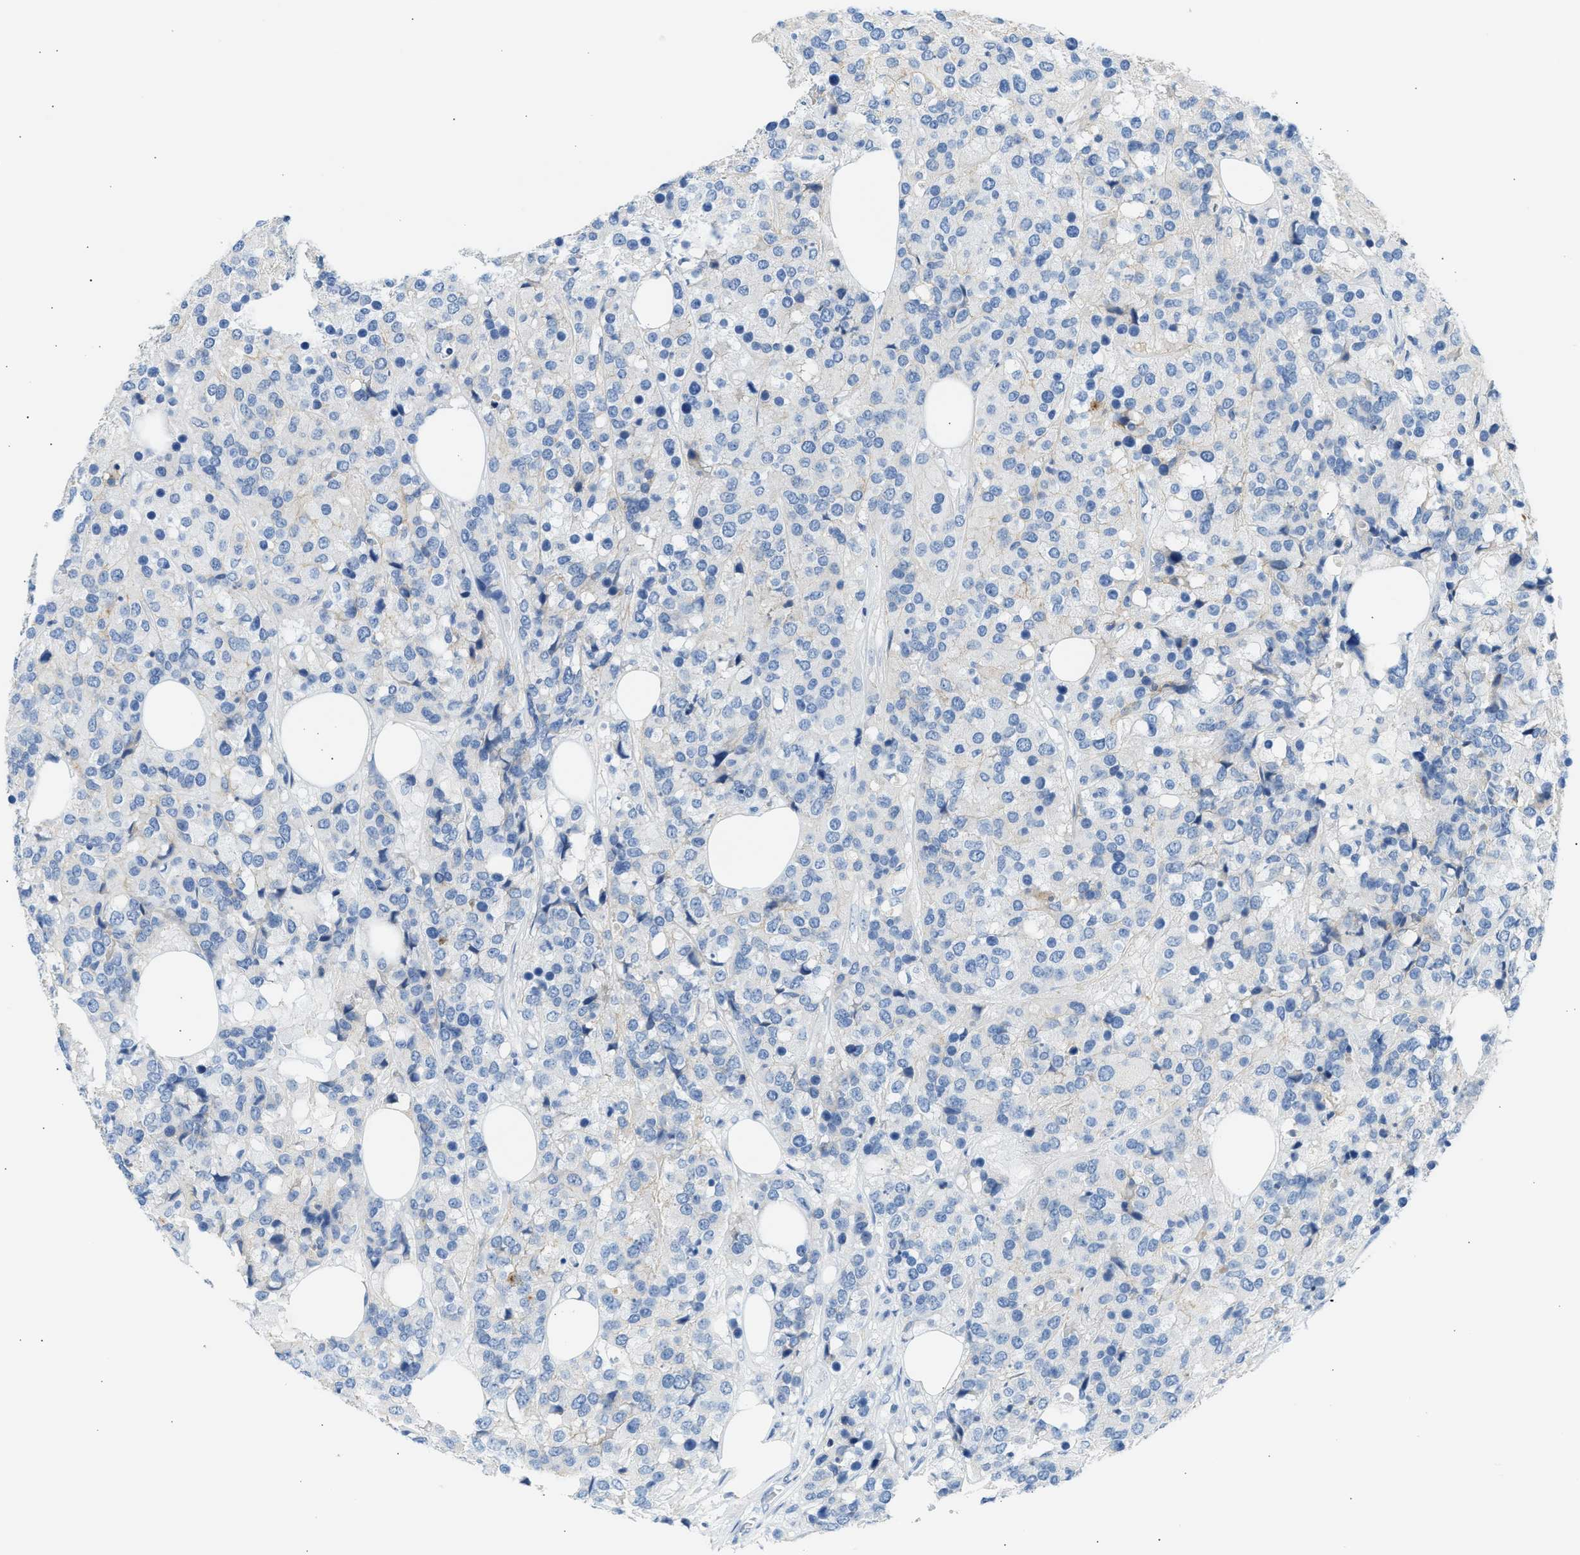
{"staining": {"intensity": "negative", "quantity": "none", "location": "none"}, "tissue": "breast cancer", "cell_type": "Tumor cells", "image_type": "cancer", "snomed": [{"axis": "morphology", "description": "Lobular carcinoma"}, {"axis": "topography", "description": "Breast"}], "caption": "This is an immunohistochemistry micrograph of human breast lobular carcinoma. There is no expression in tumor cells.", "gene": "ERBB2", "patient": {"sex": "female", "age": 59}}